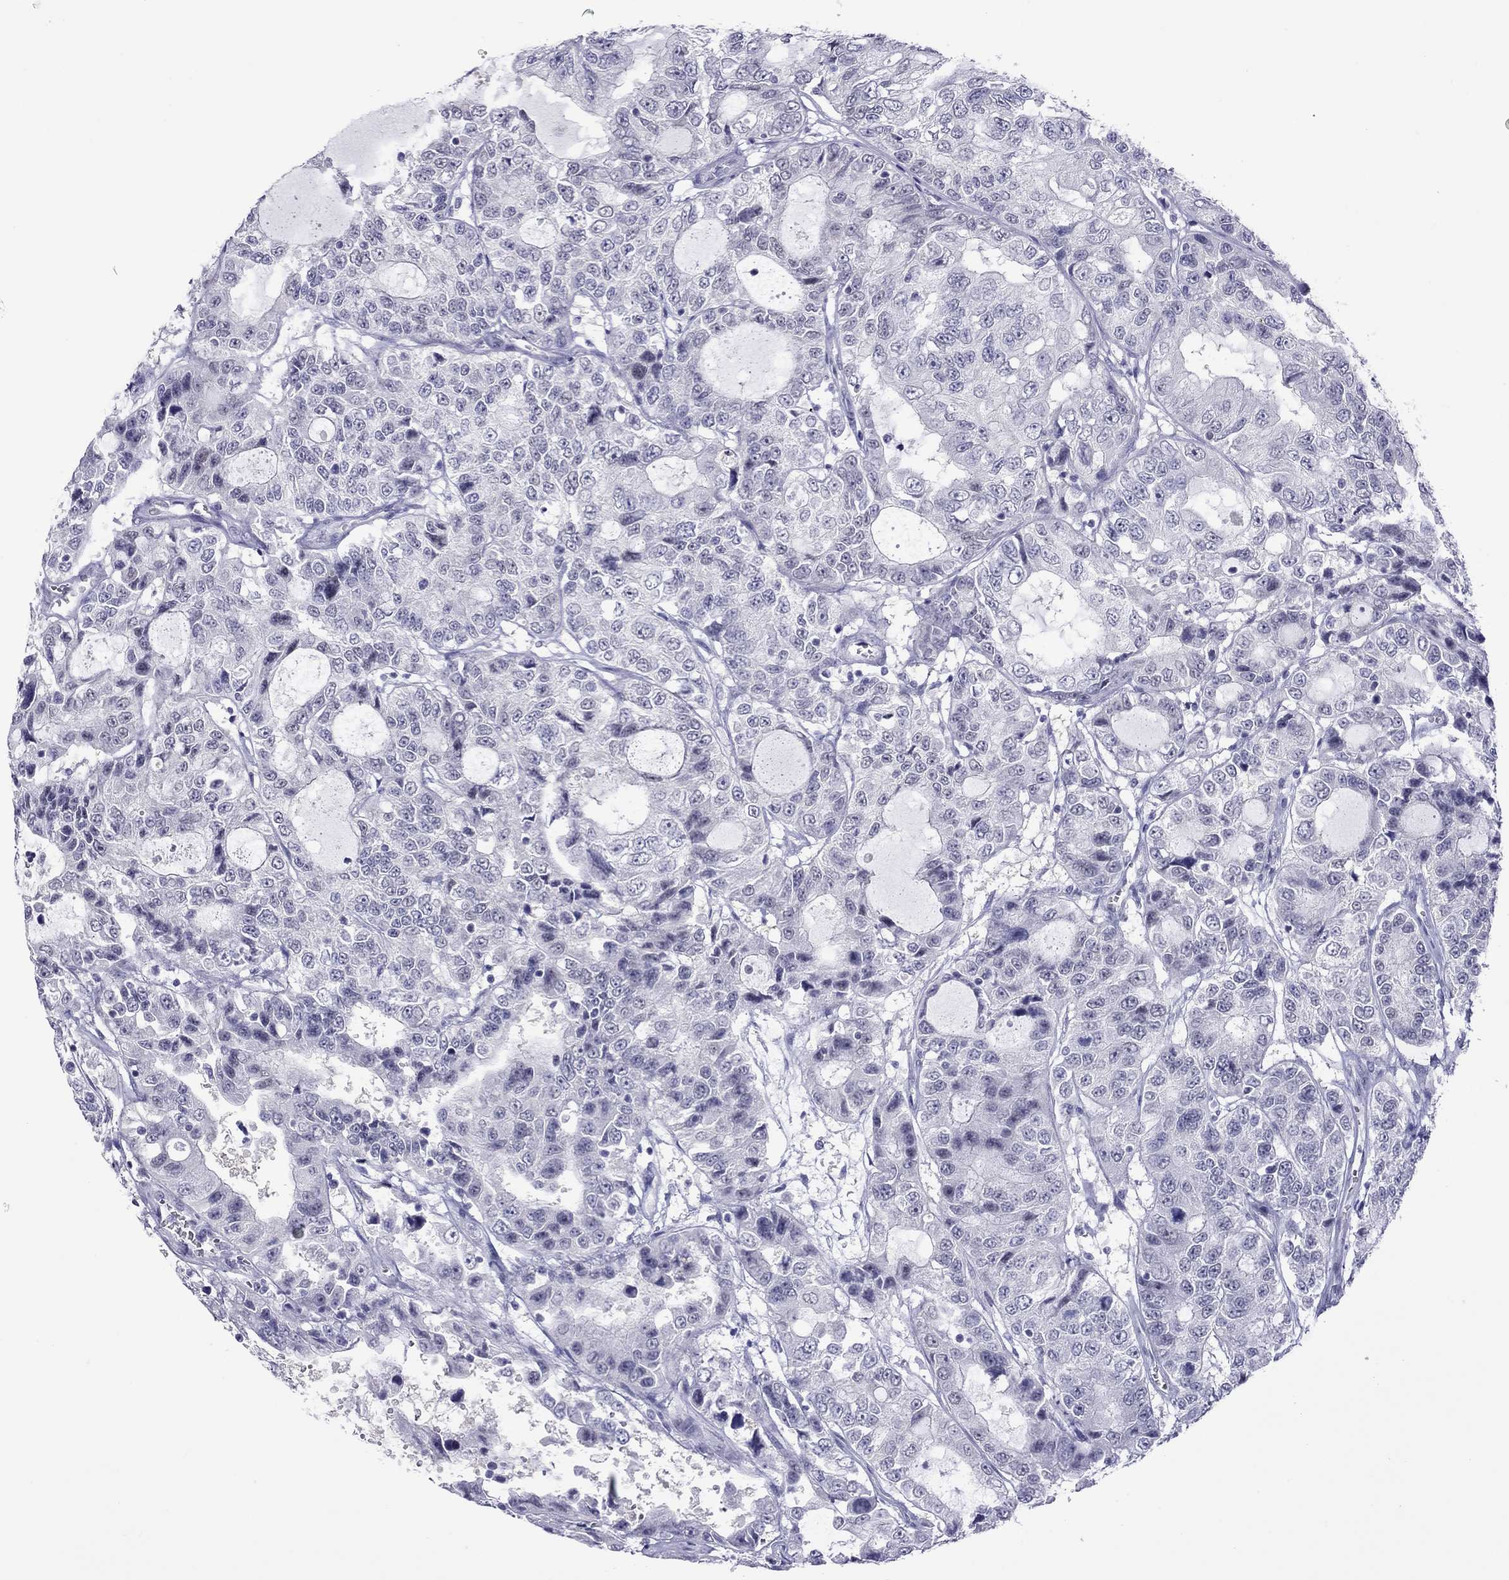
{"staining": {"intensity": "negative", "quantity": "none", "location": "none"}, "tissue": "urothelial cancer", "cell_type": "Tumor cells", "image_type": "cancer", "snomed": [{"axis": "morphology", "description": "Urothelial carcinoma, NOS"}, {"axis": "morphology", "description": "Urothelial carcinoma, High grade"}, {"axis": "topography", "description": "Urinary bladder"}], "caption": "This image is of transitional cell carcinoma stained with immunohistochemistry to label a protein in brown with the nuclei are counter-stained blue. There is no positivity in tumor cells.", "gene": "CHRNB3", "patient": {"sex": "female", "age": 73}}